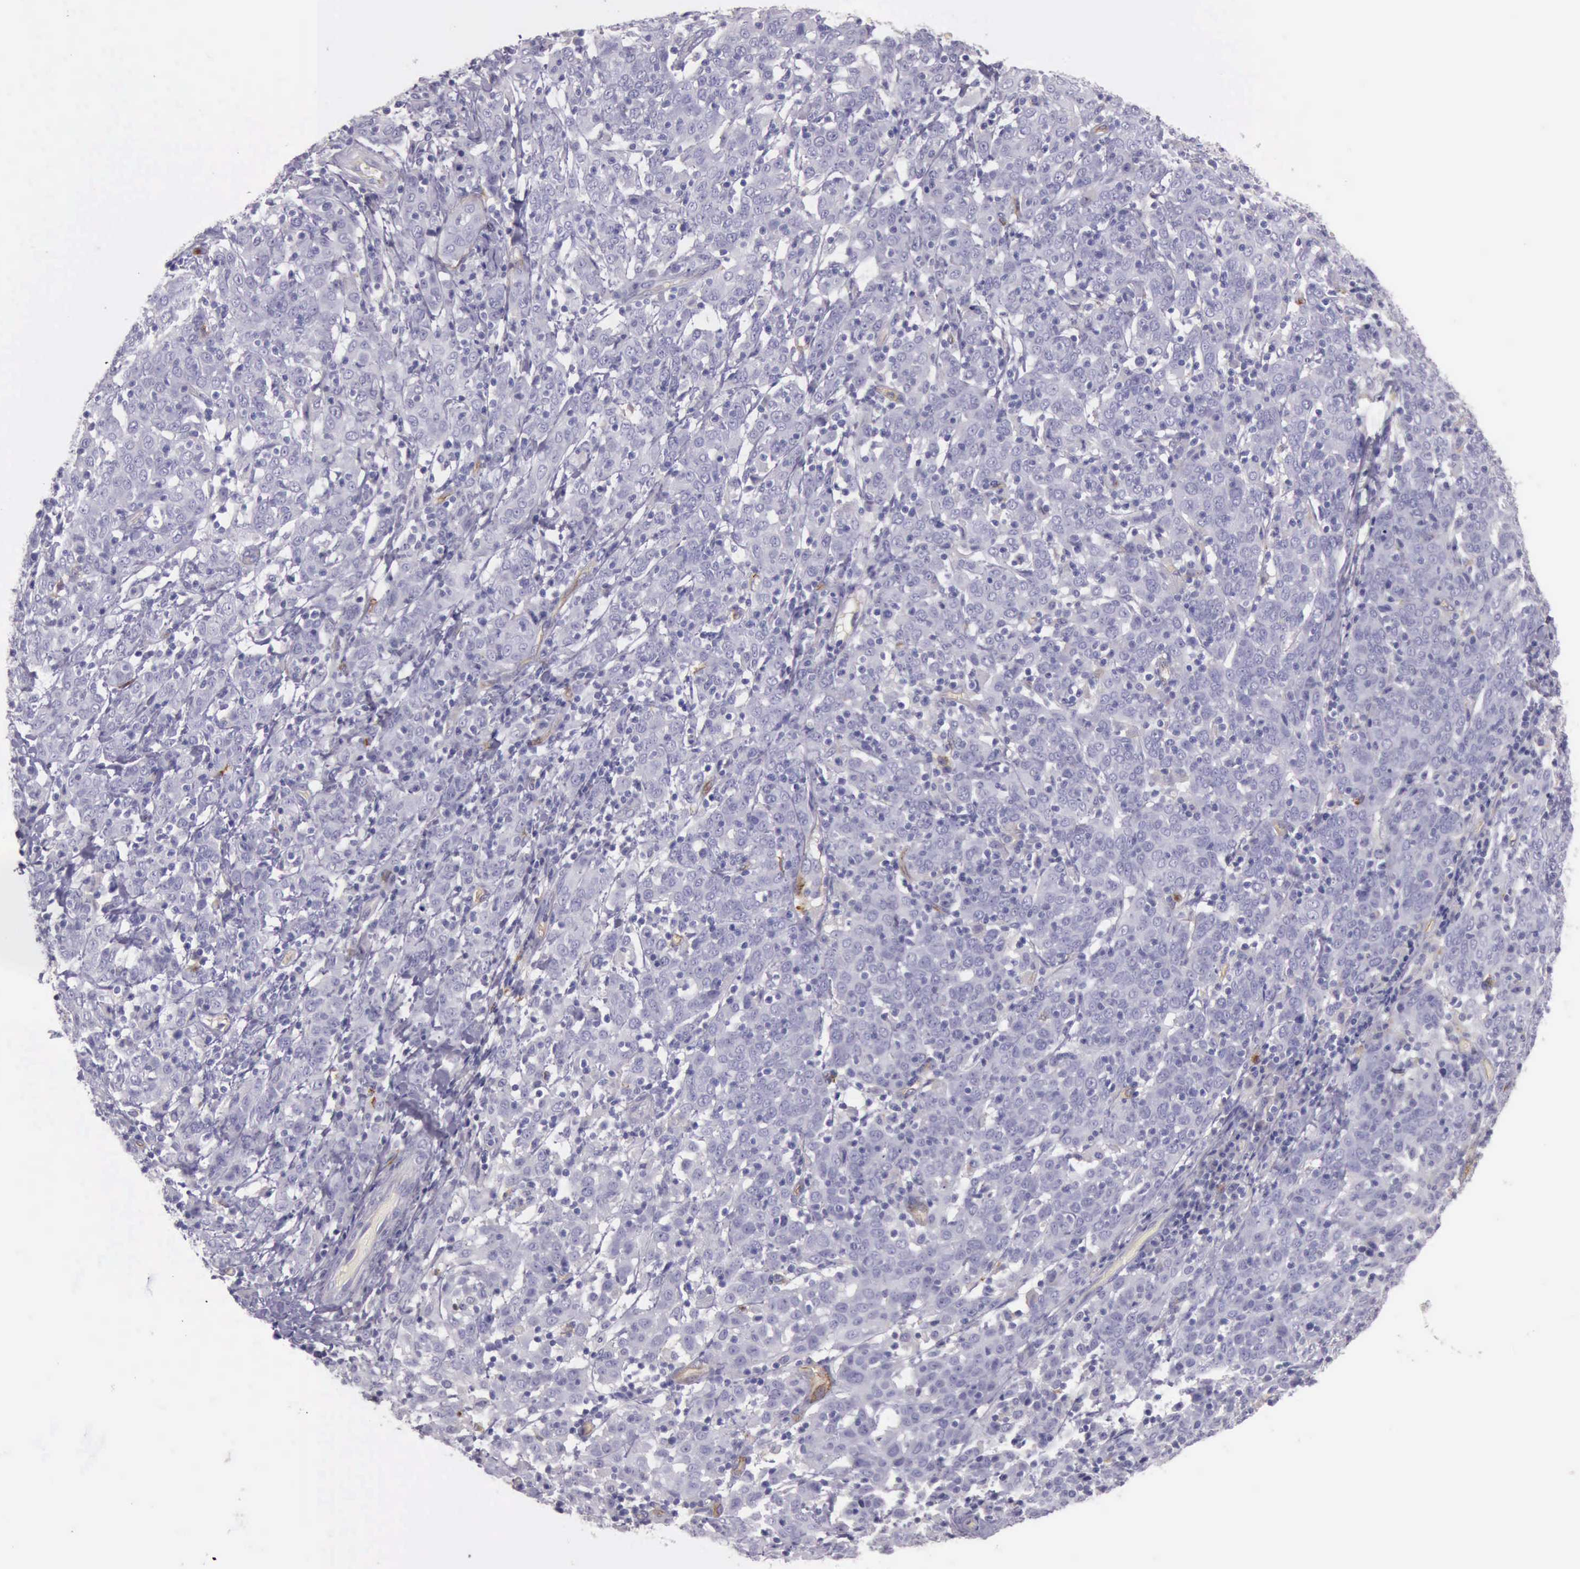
{"staining": {"intensity": "negative", "quantity": "none", "location": "none"}, "tissue": "cervical cancer", "cell_type": "Tumor cells", "image_type": "cancer", "snomed": [{"axis": "morphology", "description": "Normal tissue, NOS"}, {"axis": "morphology", "description": "Squamous cell carcinoma, NOS"}, {"axis": "topography", "description": "Cervix"}], "caption": "High magnification brightfield microscopy of cervical squamous cell carcinoma stained with DAB (brown) and counterstained with hematoxylin (blue): tumor cells show no significant expression.", "gene": "TCEANC", "patient": {"sex": "female", "age": 67}}